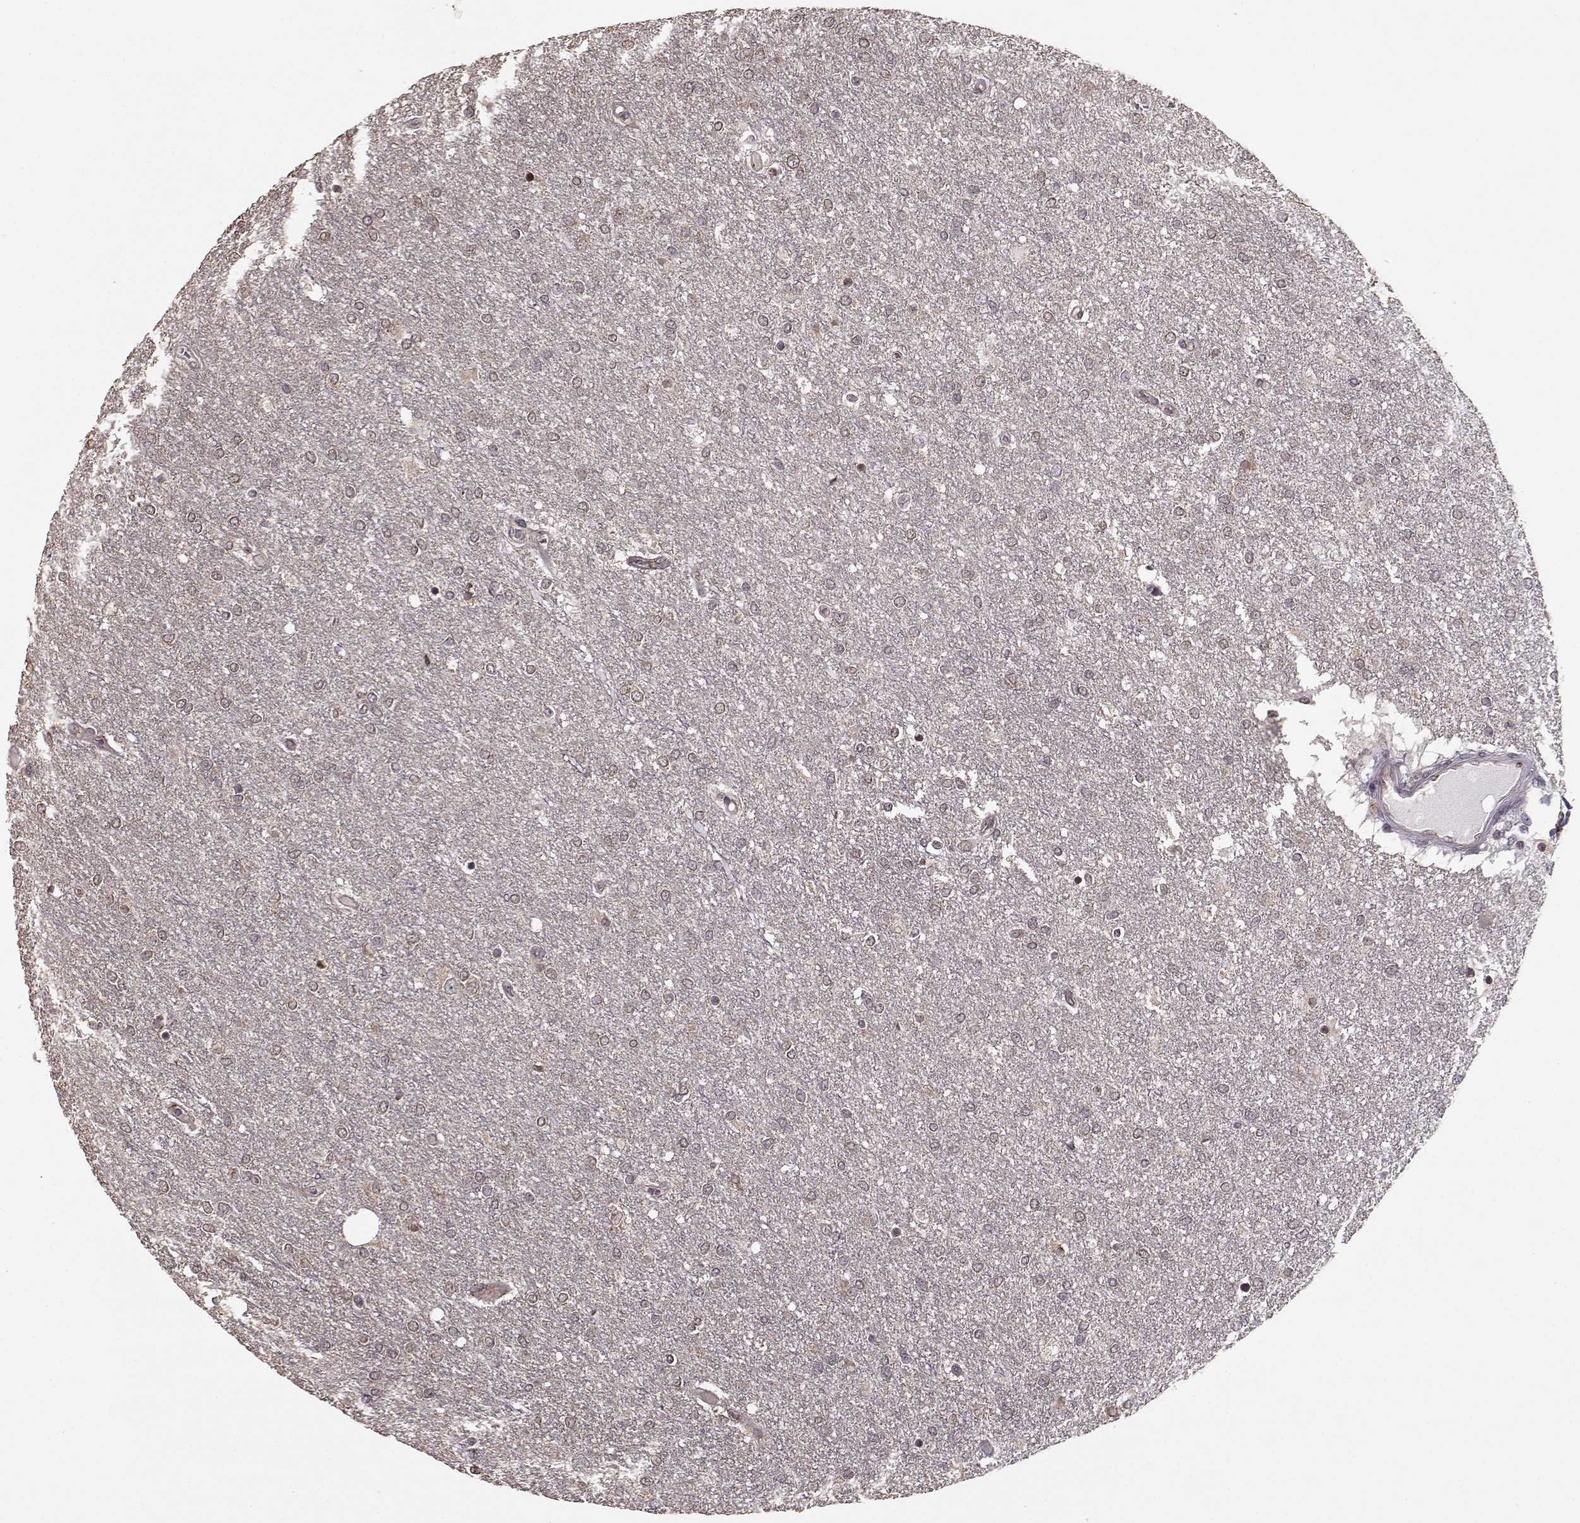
{"staining": {"intensity": "negative", "quantity": "none", "location": "none"}, "tissue": "glioma", "cell_type": "Tumor cells", "image_type": "cancer", "snomed": [{"axis": "morphology", "description": "Glioma, malignant, High grade"}, {"axis": "topography", "description": "Brain"}], "caption": "Immunohistochemistry of high-grade glioma (malignant) exhibits no expression in tumor cells.", "gene": "YIPF5", "patient": {"sex": "female", "age": 61}}